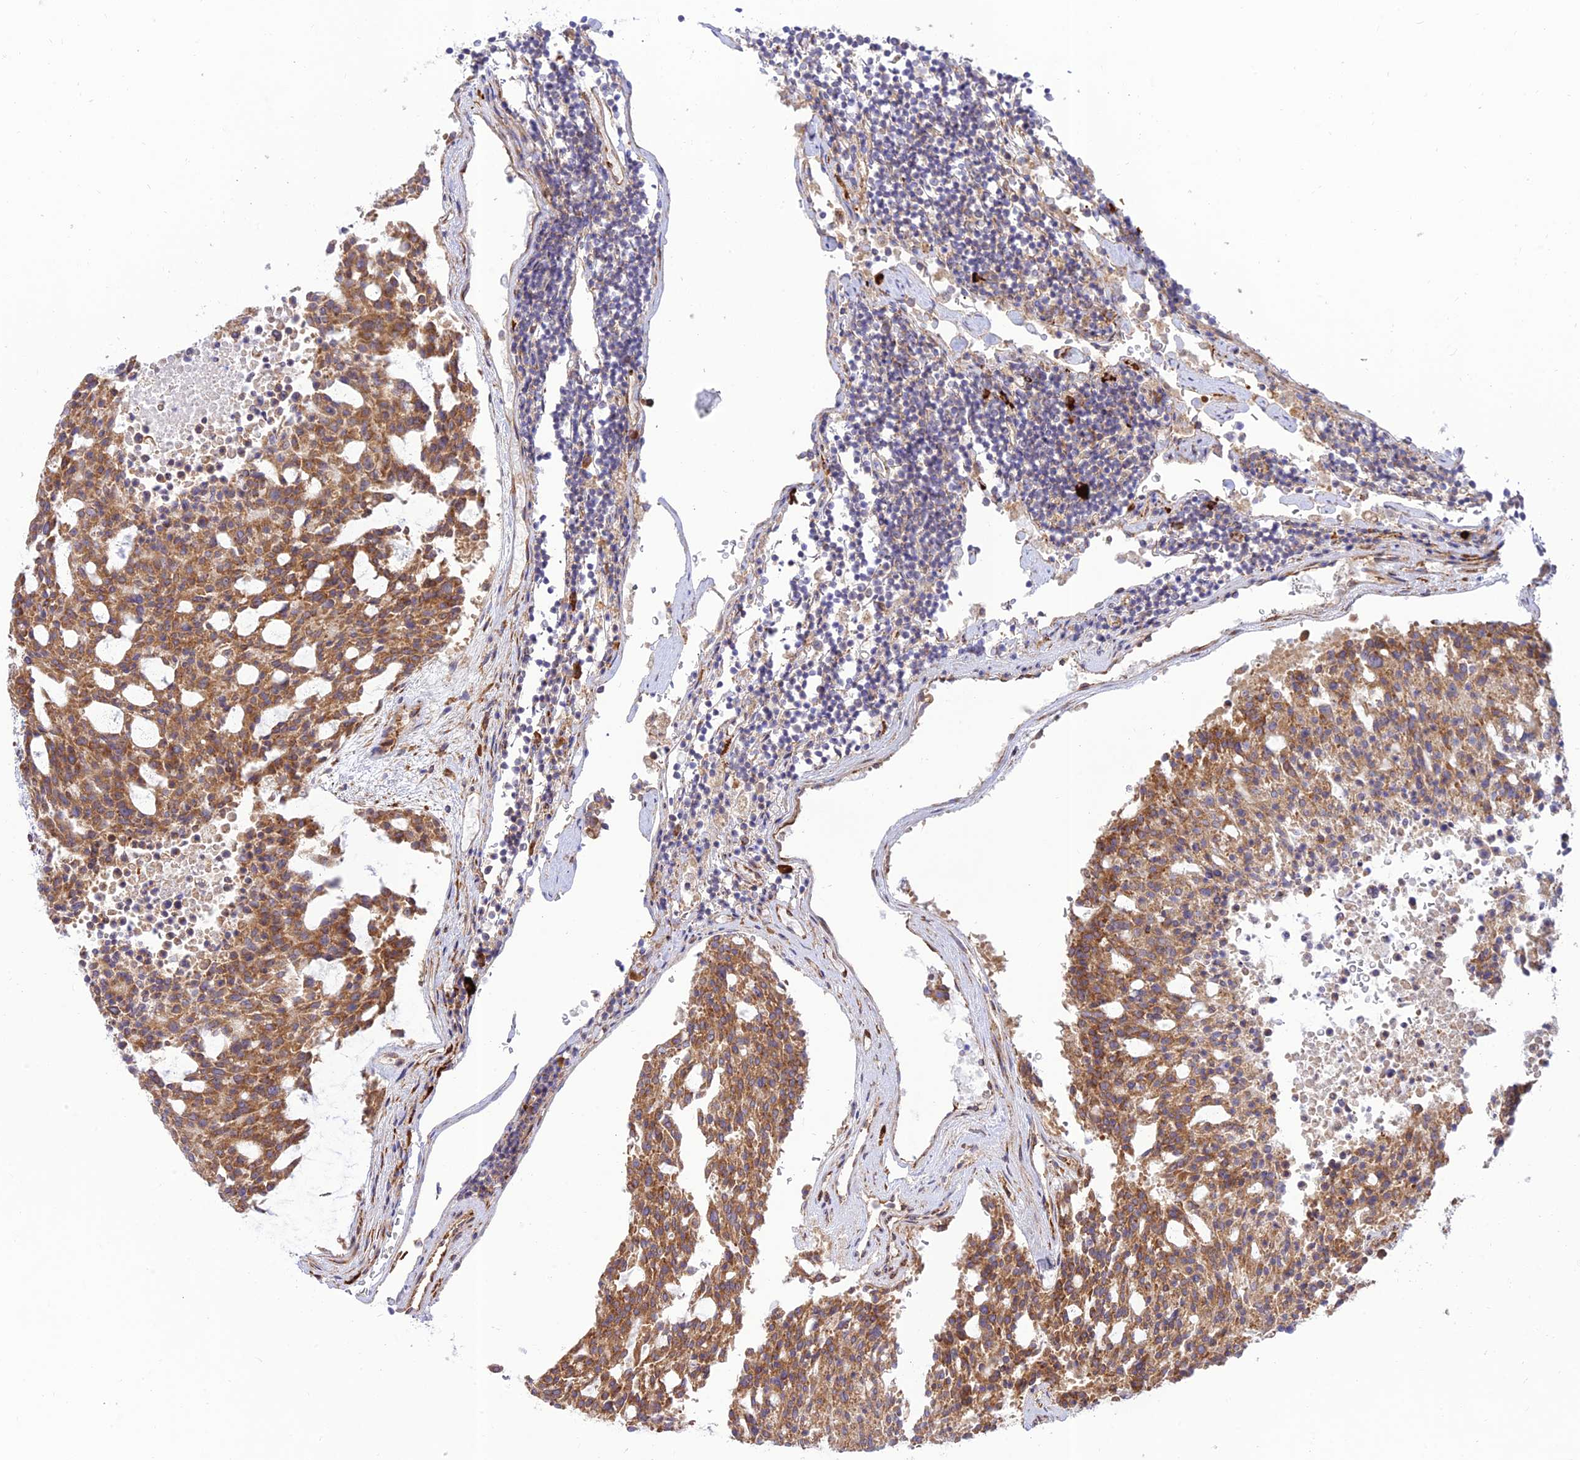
{"staining": {"intensity": "moderate", "quantity": ">75%", "location": "cytoplasmic/membranous"}, "tissue": "carcinoid", "cell_type": "Tumor cells", "image_type": "cancer", "snomed": [{"axis": "morphology", "description": "Carcinoid, malignant, NOS"}, {"axis": "topography", "description": "Pancreas"}], "caption": "Immunohistochemical staining of carcinoid shows medium levels of moderate cytoplasmic/membranous staining in approximately >75% of tumor cells. Immunohistochemistry (ihc) stains the protein of interest in brown and the nuclei are stained blue.", "gene": "PIMREG", "patient": {"sex": "female", "age": 54}}